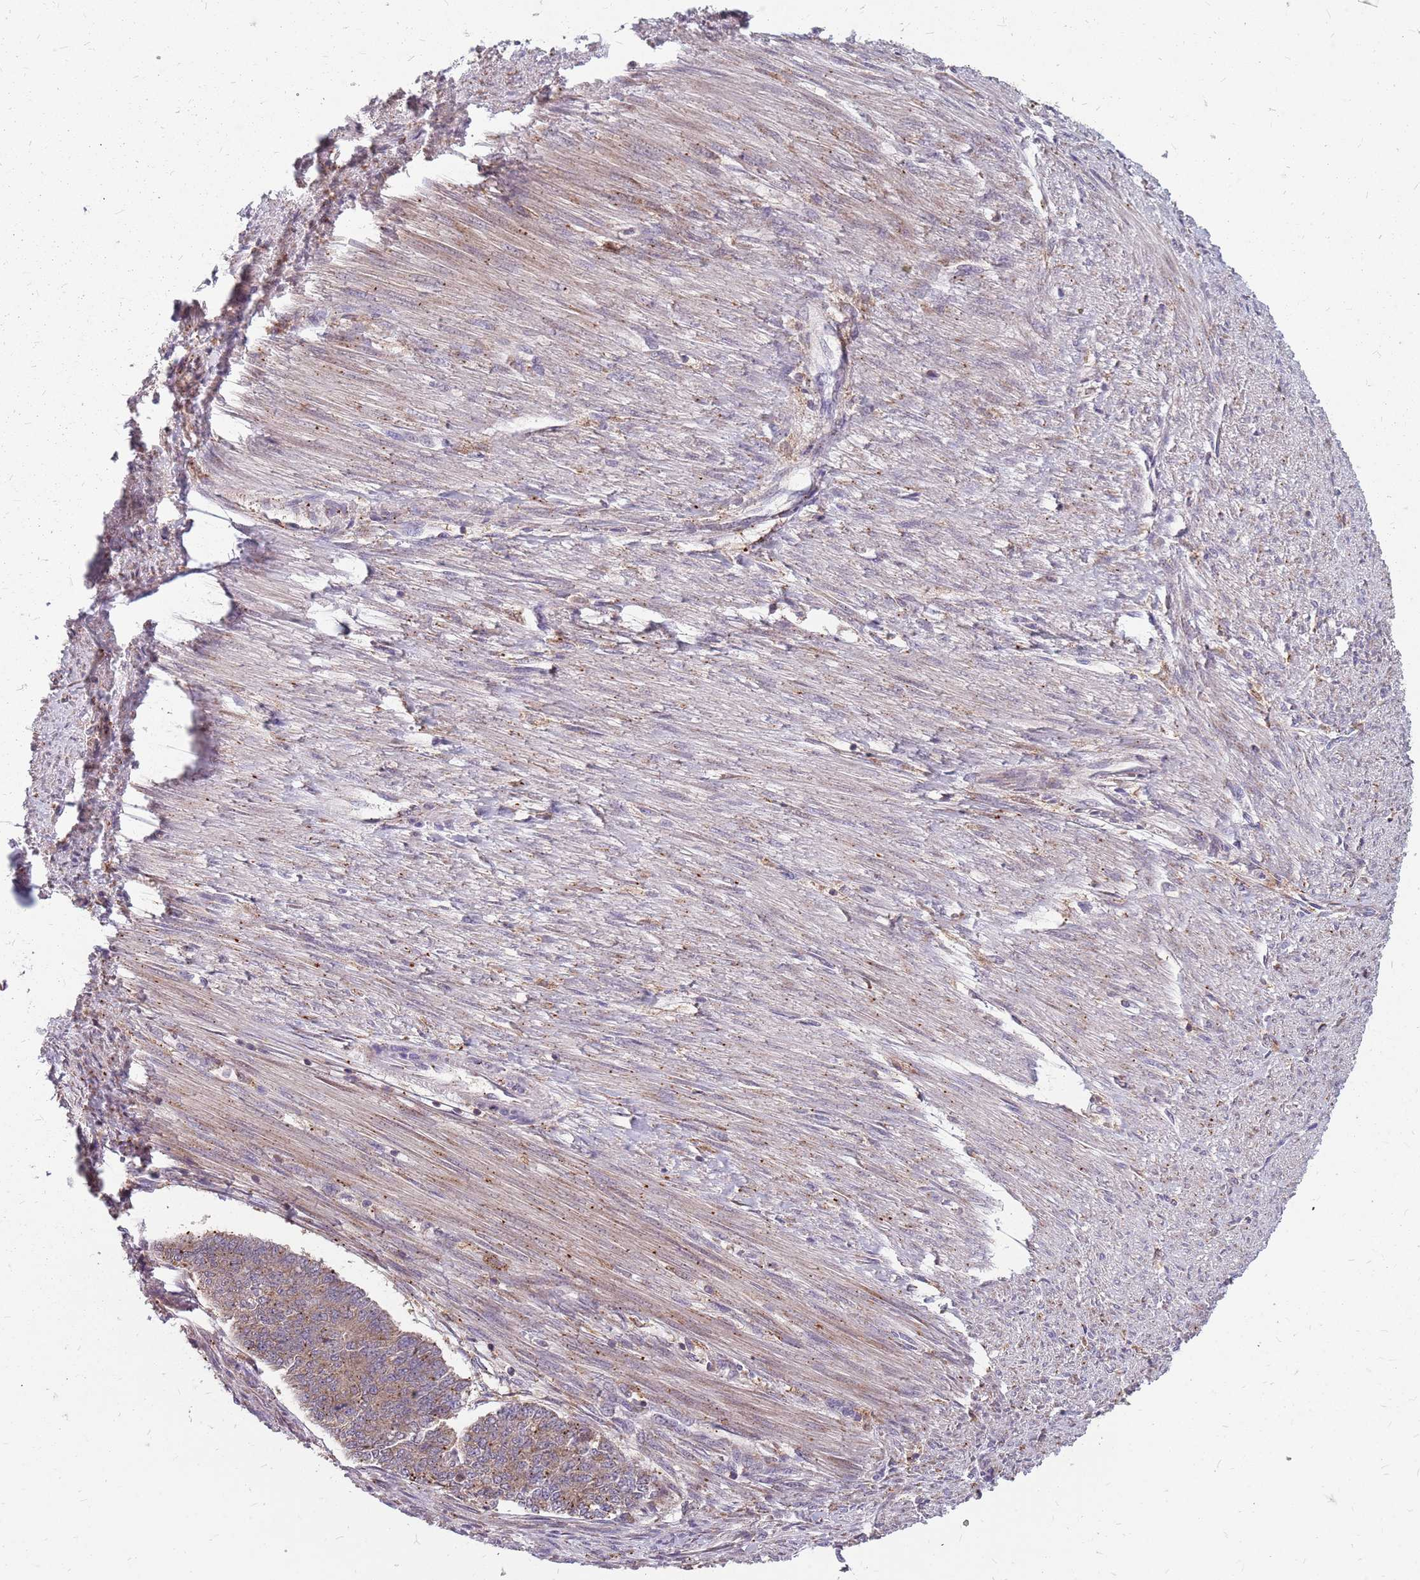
{"staining": {"intensity": "weak", "quantity": ">75%", "location": "cytoplasmic/membranous"}, "tissue": "endometrial cancer", "cell_type": "Tumor cells", "image_type": "cancer", "snomed": [{"axis": "morphology", "description": "Adenocarcinoma, NOS"}, {"axis": "topography", "description": "Endometrium"}], "caption": "Protein expression by immunohistochemistry (IHC) reveals weak cytoplasmic/membranous positivity in about >75% of tumor cells in endometrial cancer.", "gene": "NME4", "patient": {"sex": "female", "age": 32}}